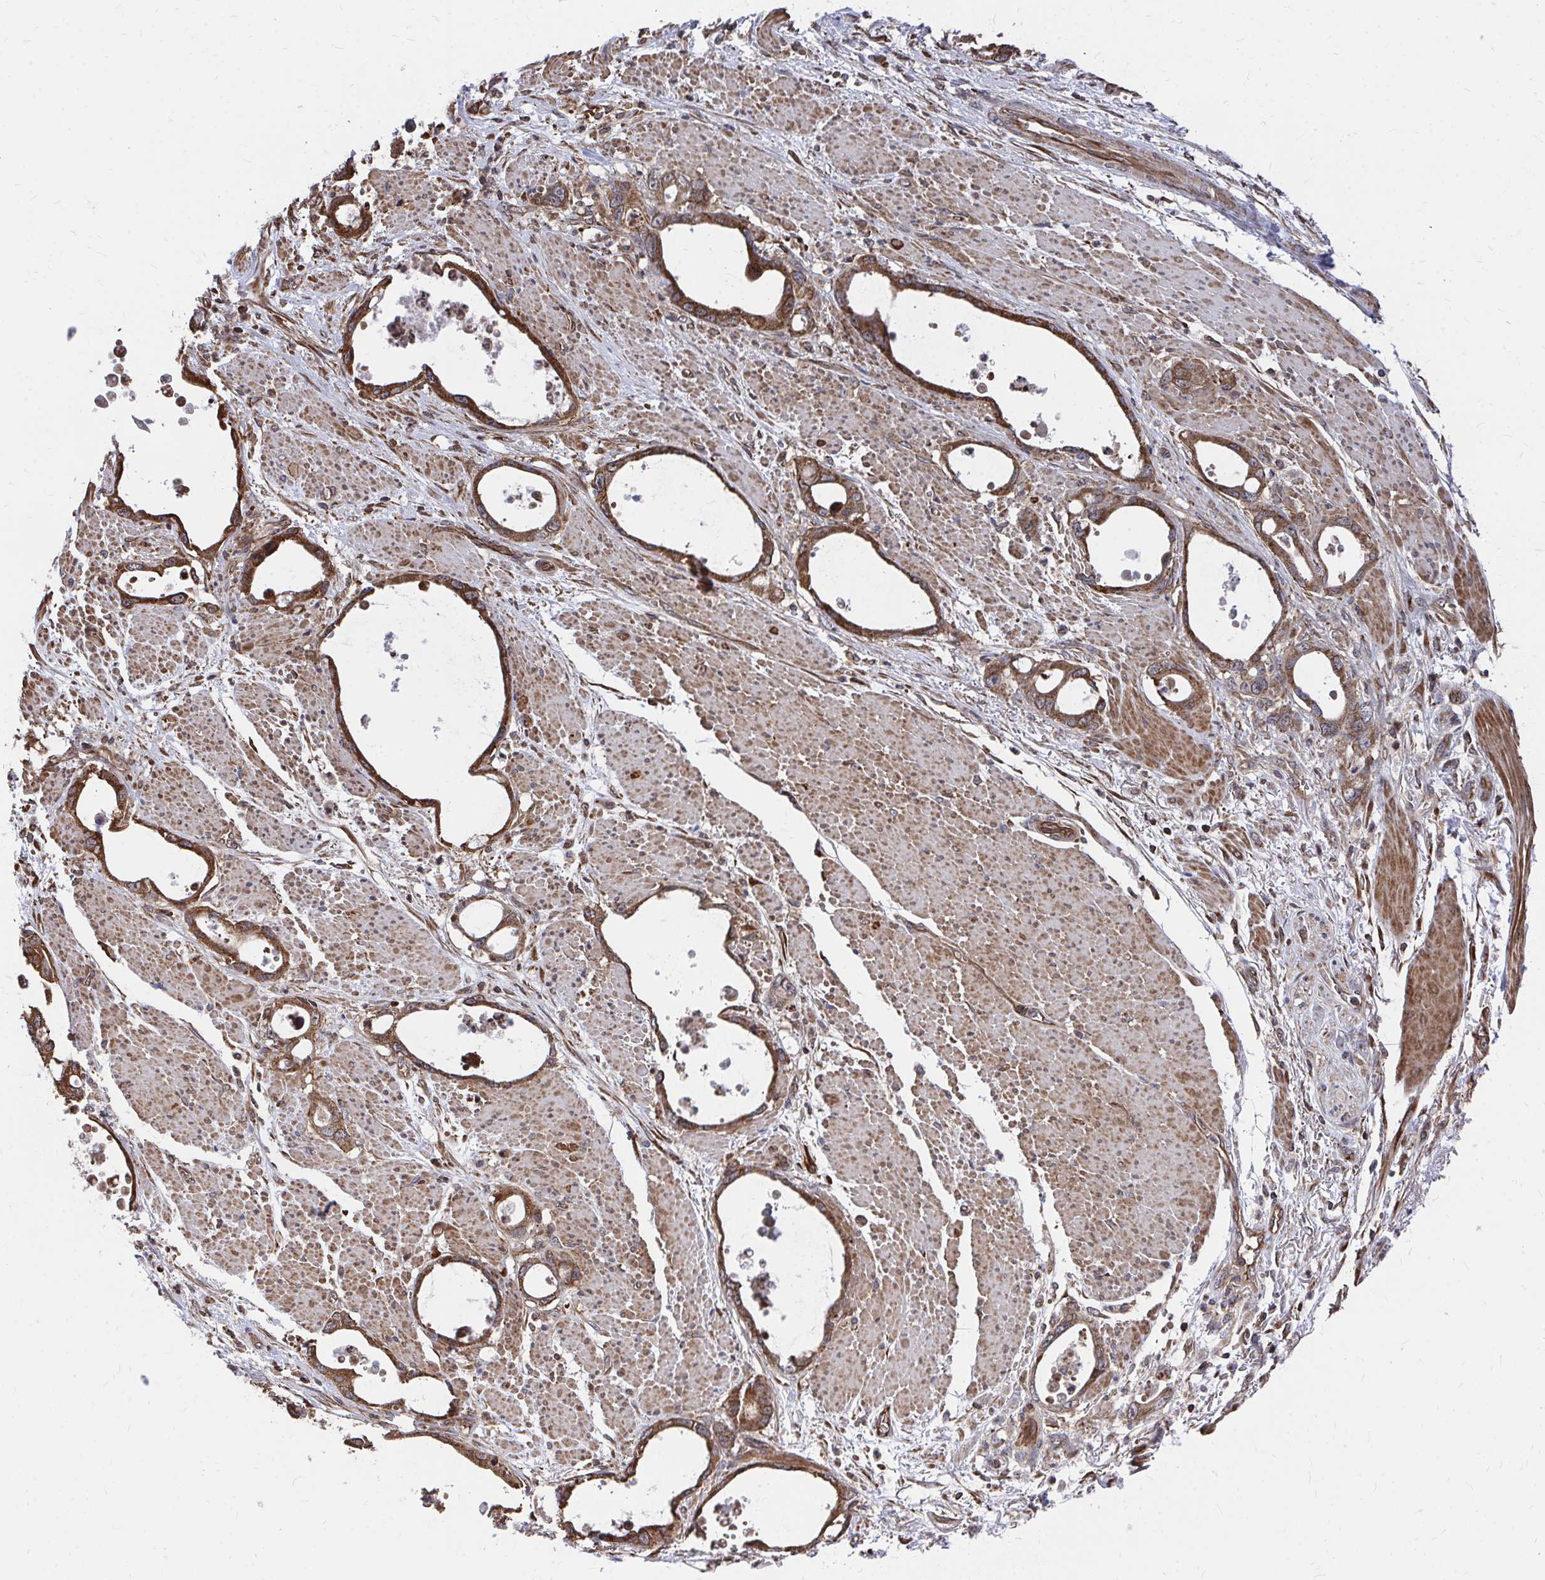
{"staining": {"intensity": "strong", "quantity": ">75%", "location": "cytoplasmic/membranous"}, "tissue": "stomach cancer", "cell_type": "Tumor cells", "image_type": "cancer", "snomed": [{"axis": "morphology", "description": "Adenocarcinoma, NOS"}, {"axis": "topography", "description": "Stomach, upper"}], "caption": "Immunohistochemistry (IHC) (DAB) staining of human stomach adenocarcinoma reveals strong cytoplasmic/membranous protein expression in about >75% of tumor cells.", "gene": "FAM89A", "patient": {"sex": "male", "age": 74}}